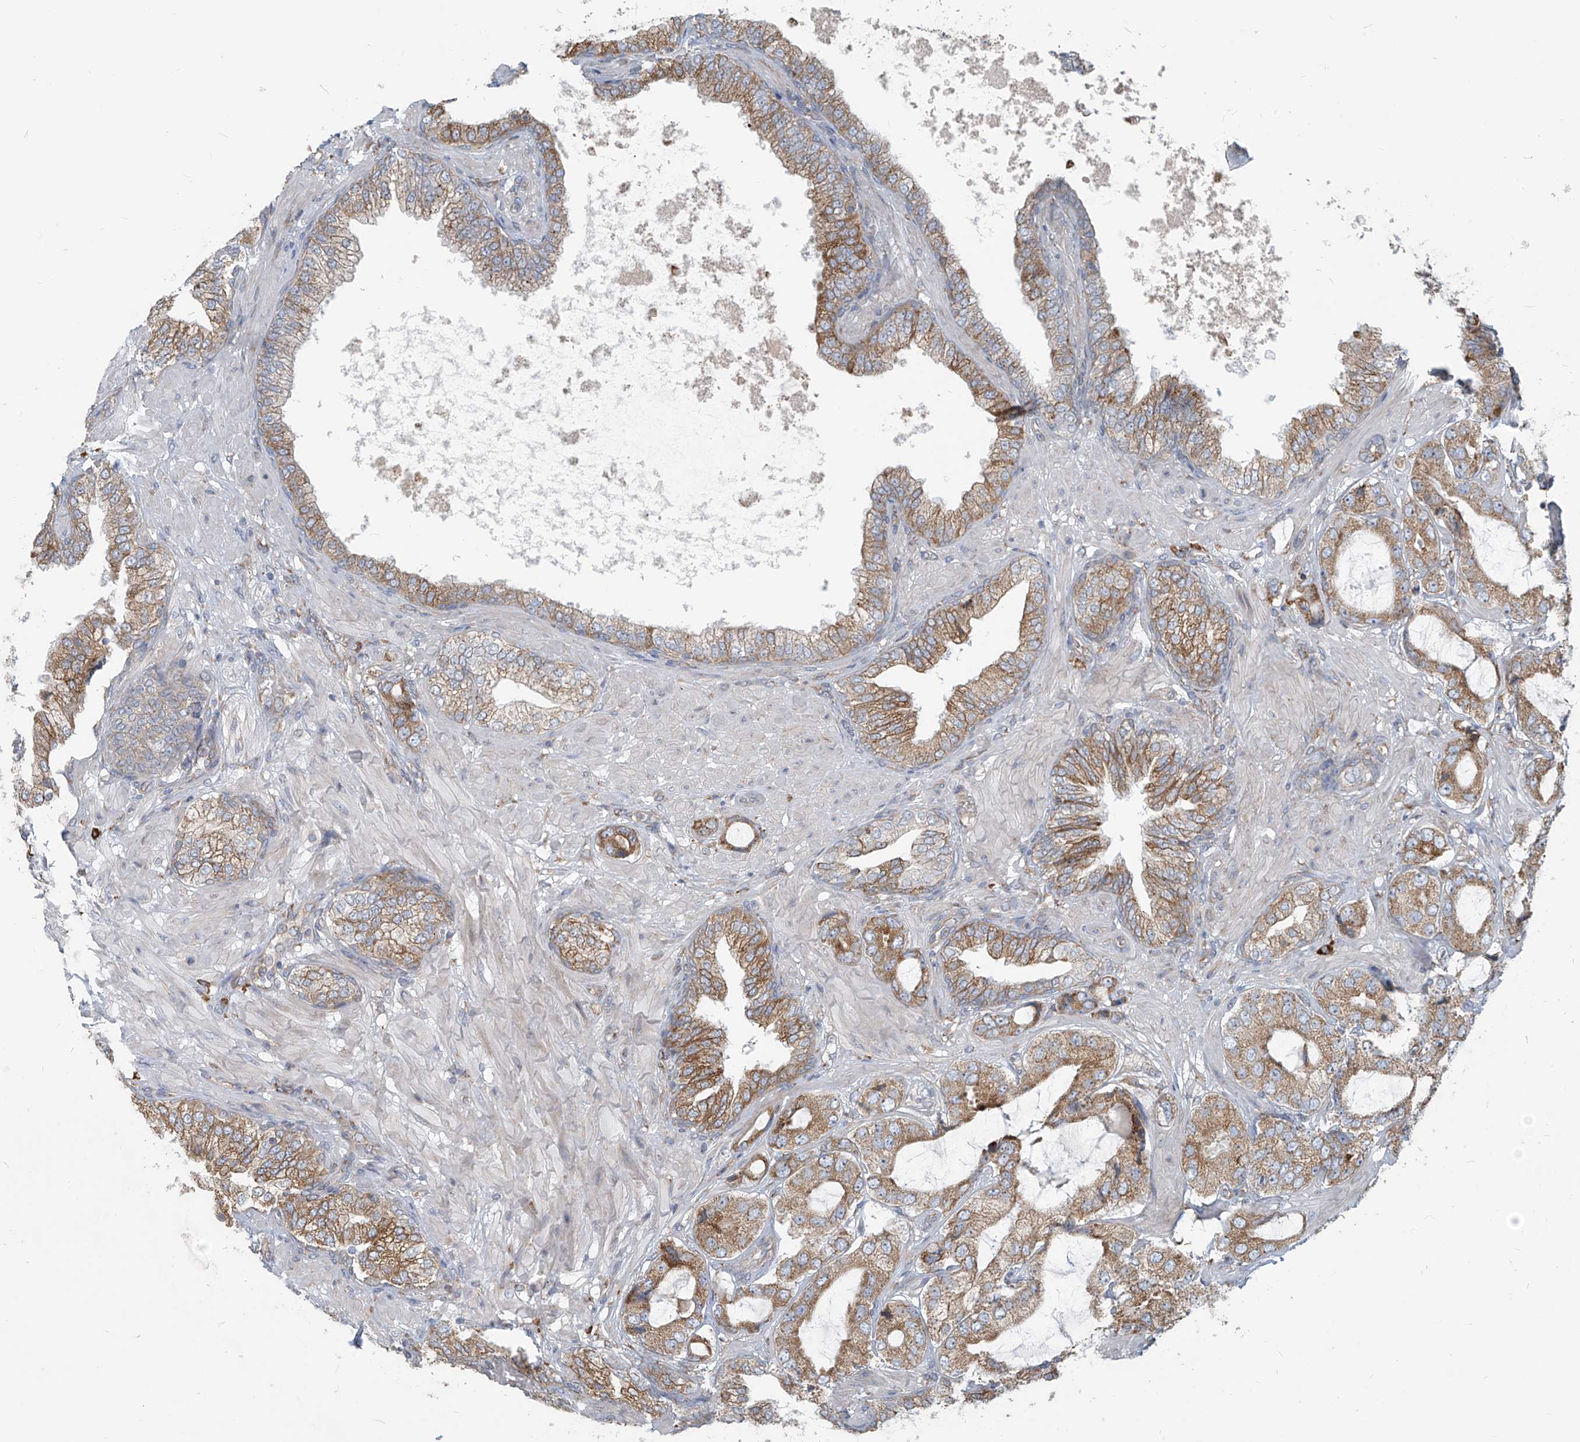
{"staining": {"intensity": "moderate", "quantity": ">75%", "location": "cytoplasmic/membranous"}, "tissue": "prostate cancer", "cell_type": "Tumor cells", "image_type": "cancer", "snomed": [{"axis": "morphology", "description": "Adenocarcinoma, High grade"}, {"axis": "topography", "description": "Prostate"}], "caption": "Protein staining reveals moderate cytoplasmic/membranous staining in about >75% of tumor cells in prostate cancer.", "gene": "KATNIP", "patient": {"sex": "male", "age": 59}}